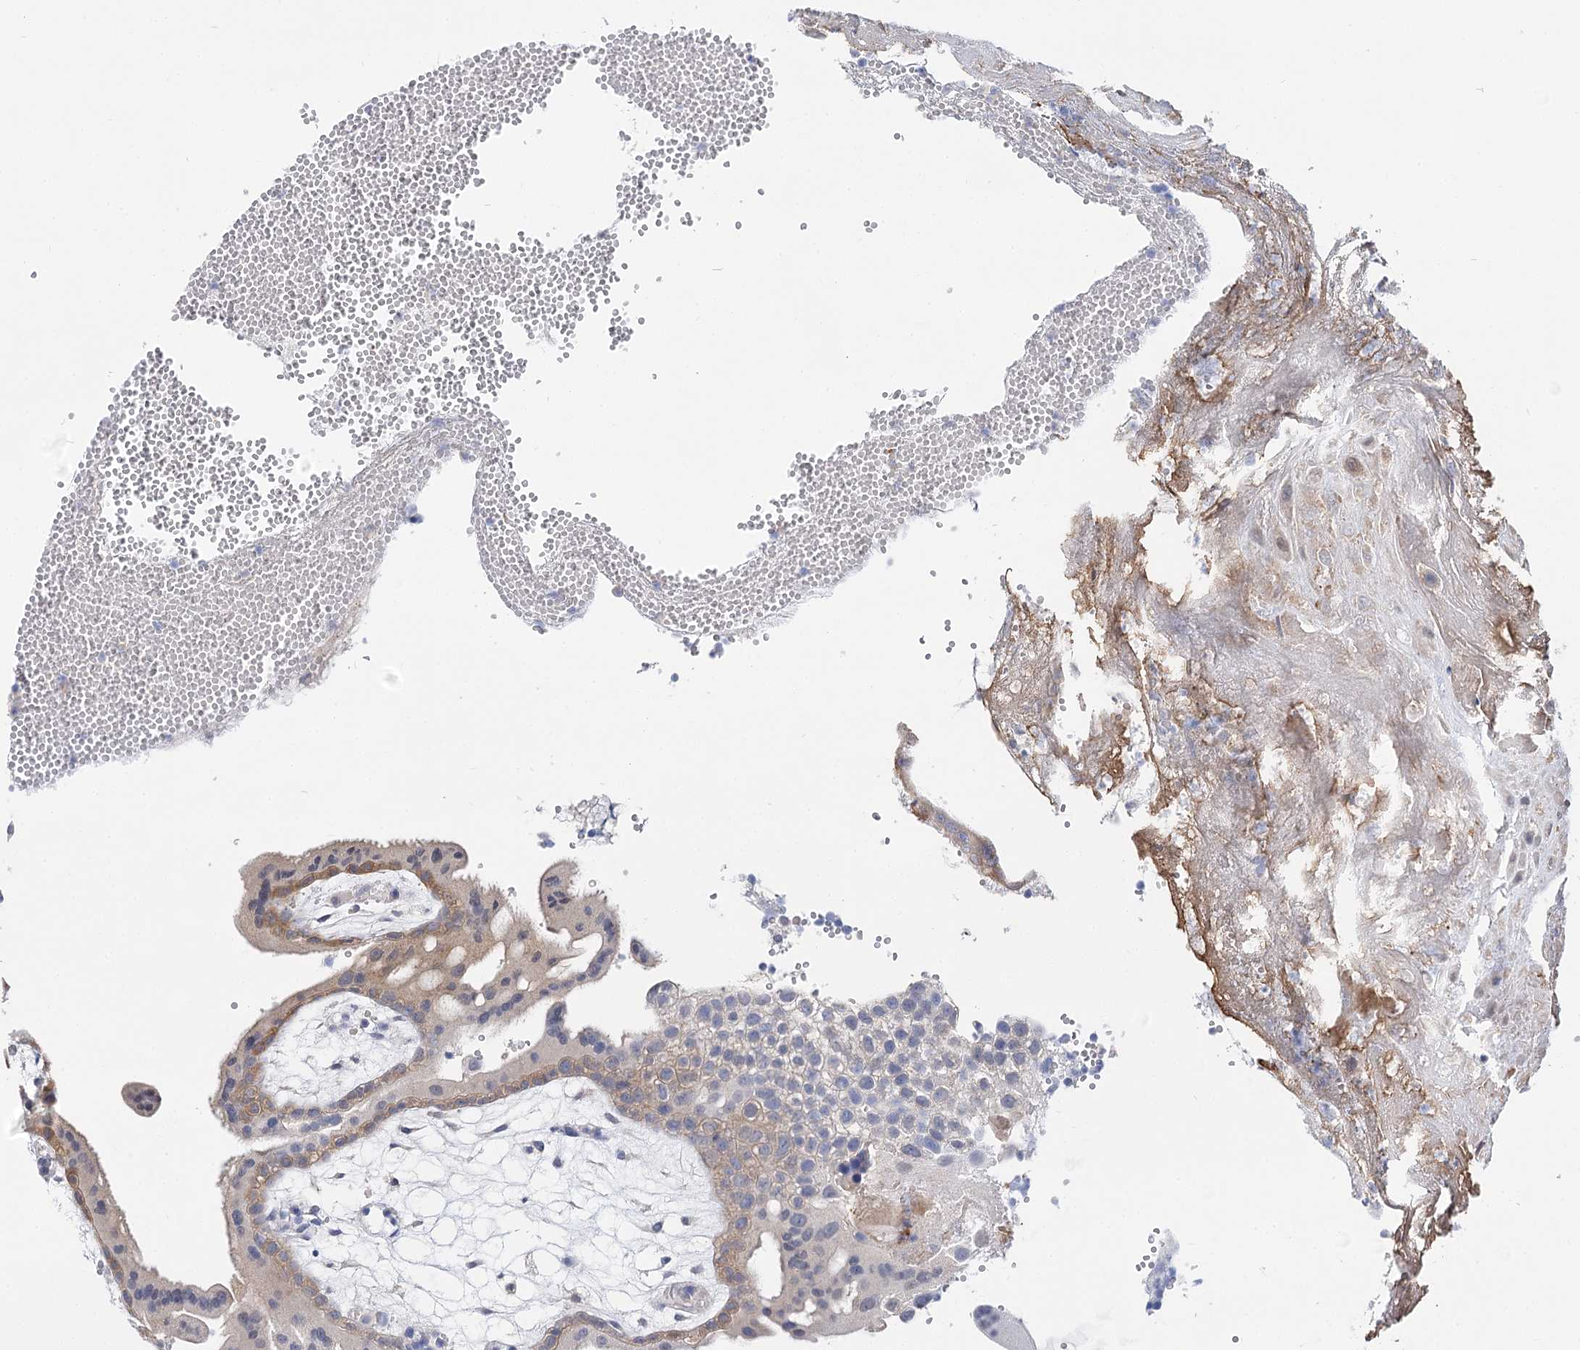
{"staining": {"intensity": "moderate", "quantity": ">75%", "location": "cytoplasmic/membranous"}, "tissue": "placenta", "cell_type": "Decidual cells", "image_type": "normal", "snomed": [{"axis": "morphology", "description": "Normal tissue, NOS"}, {"axis": "topography", "description": "Placenta"}], "caption": "Protein staining demonstrates moderate cytoplasmic/membranous expression in approximately >75% of decidual cells in normal placenta. The protein is shown in brown color, while the nuclei are stained blue.", "gene": "UGP2", "patient": {"sex": "female", "age": 18}}